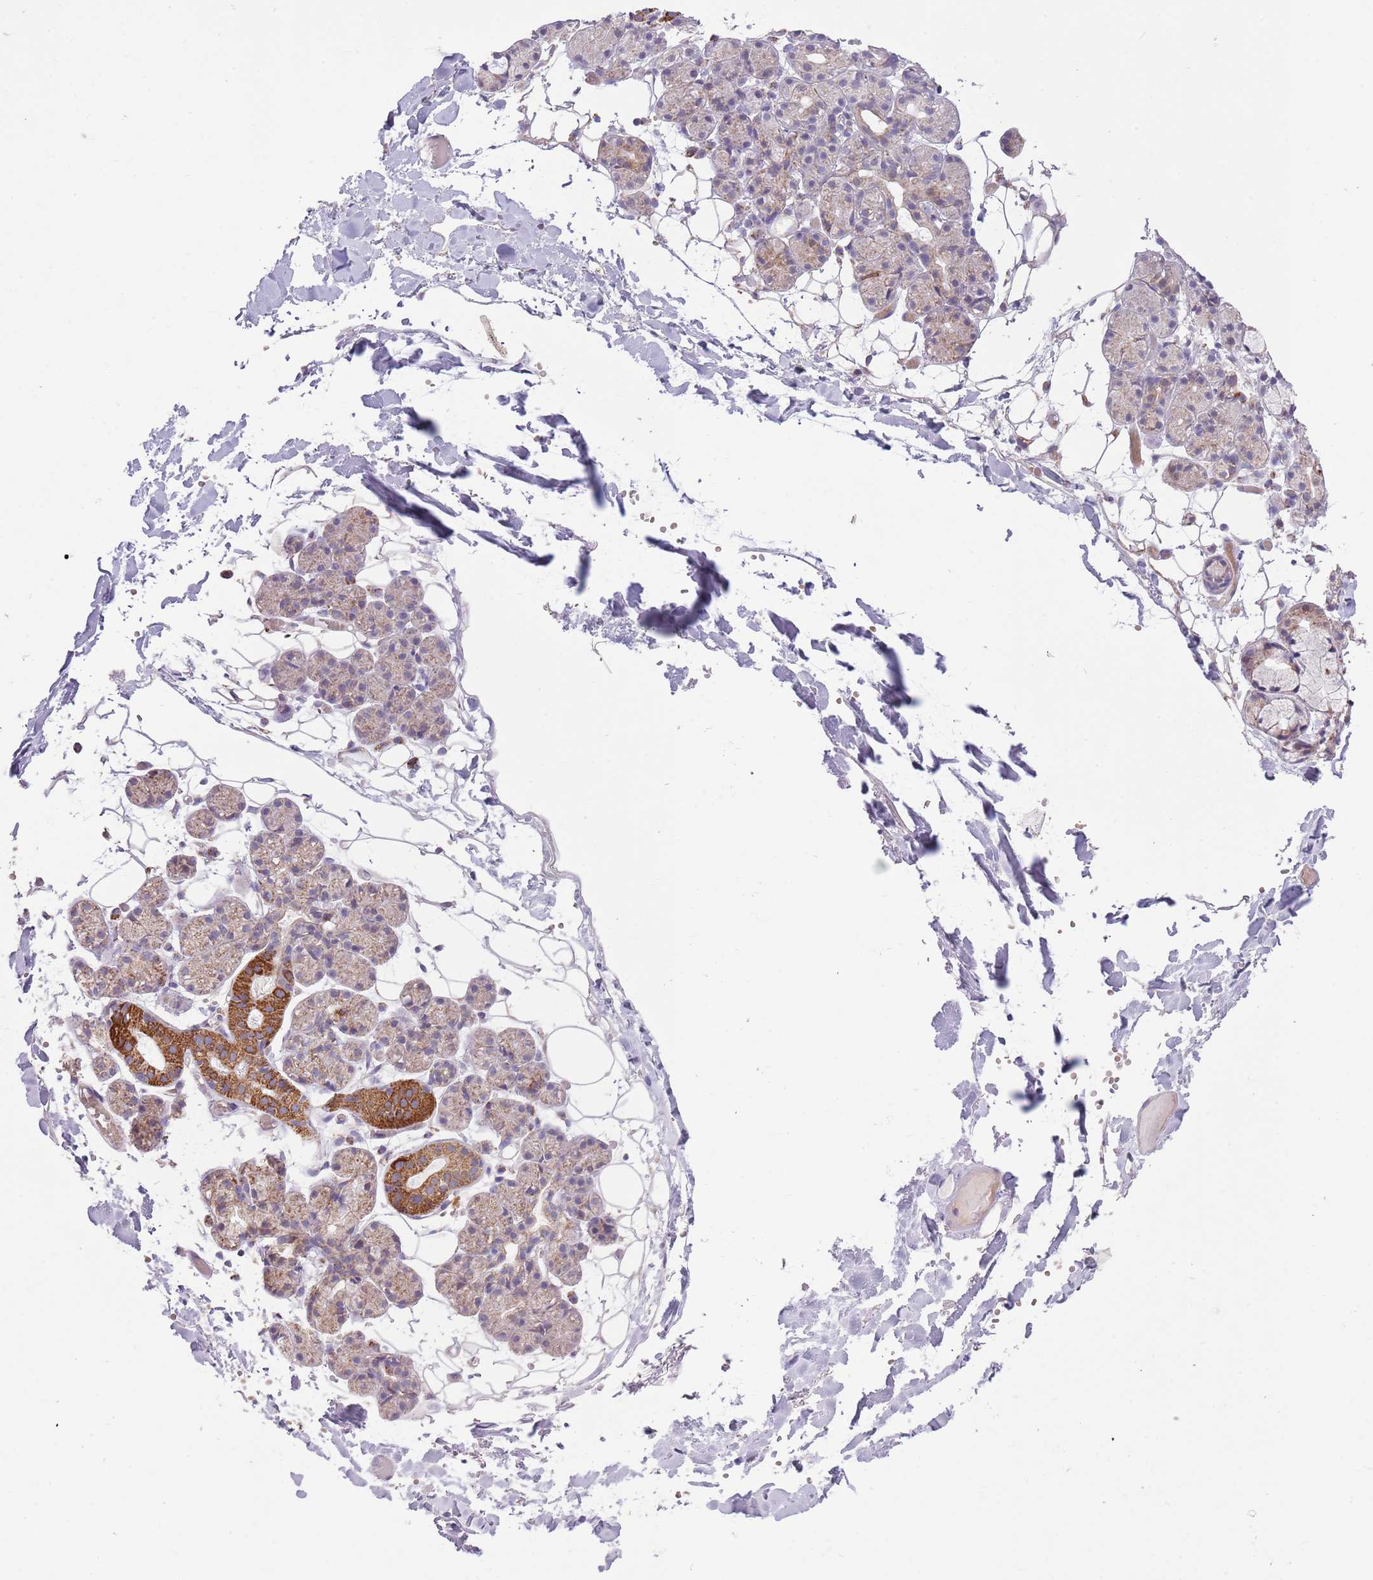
{"staining": {"intensity": "strong", "quantity": "<25%", "location": "cytoplasmic/membranous"}, "tissue": "salivary gland", "cell_type": "Glandular cells", "image_type": "normal", "snomed": [{"axis": "morphology", "description": "Normal tissue, NOS"}, {"axis": "topography", "description": "Salivary gland"}], "caption": "Brown immunohistochemical staining in benign human salivary gland exhibits strong cytoplasmic/membranous positivity in about <25% of glandular cells.", "gene": "LHX6", "patient": {"sex": "male", "age": 63}}